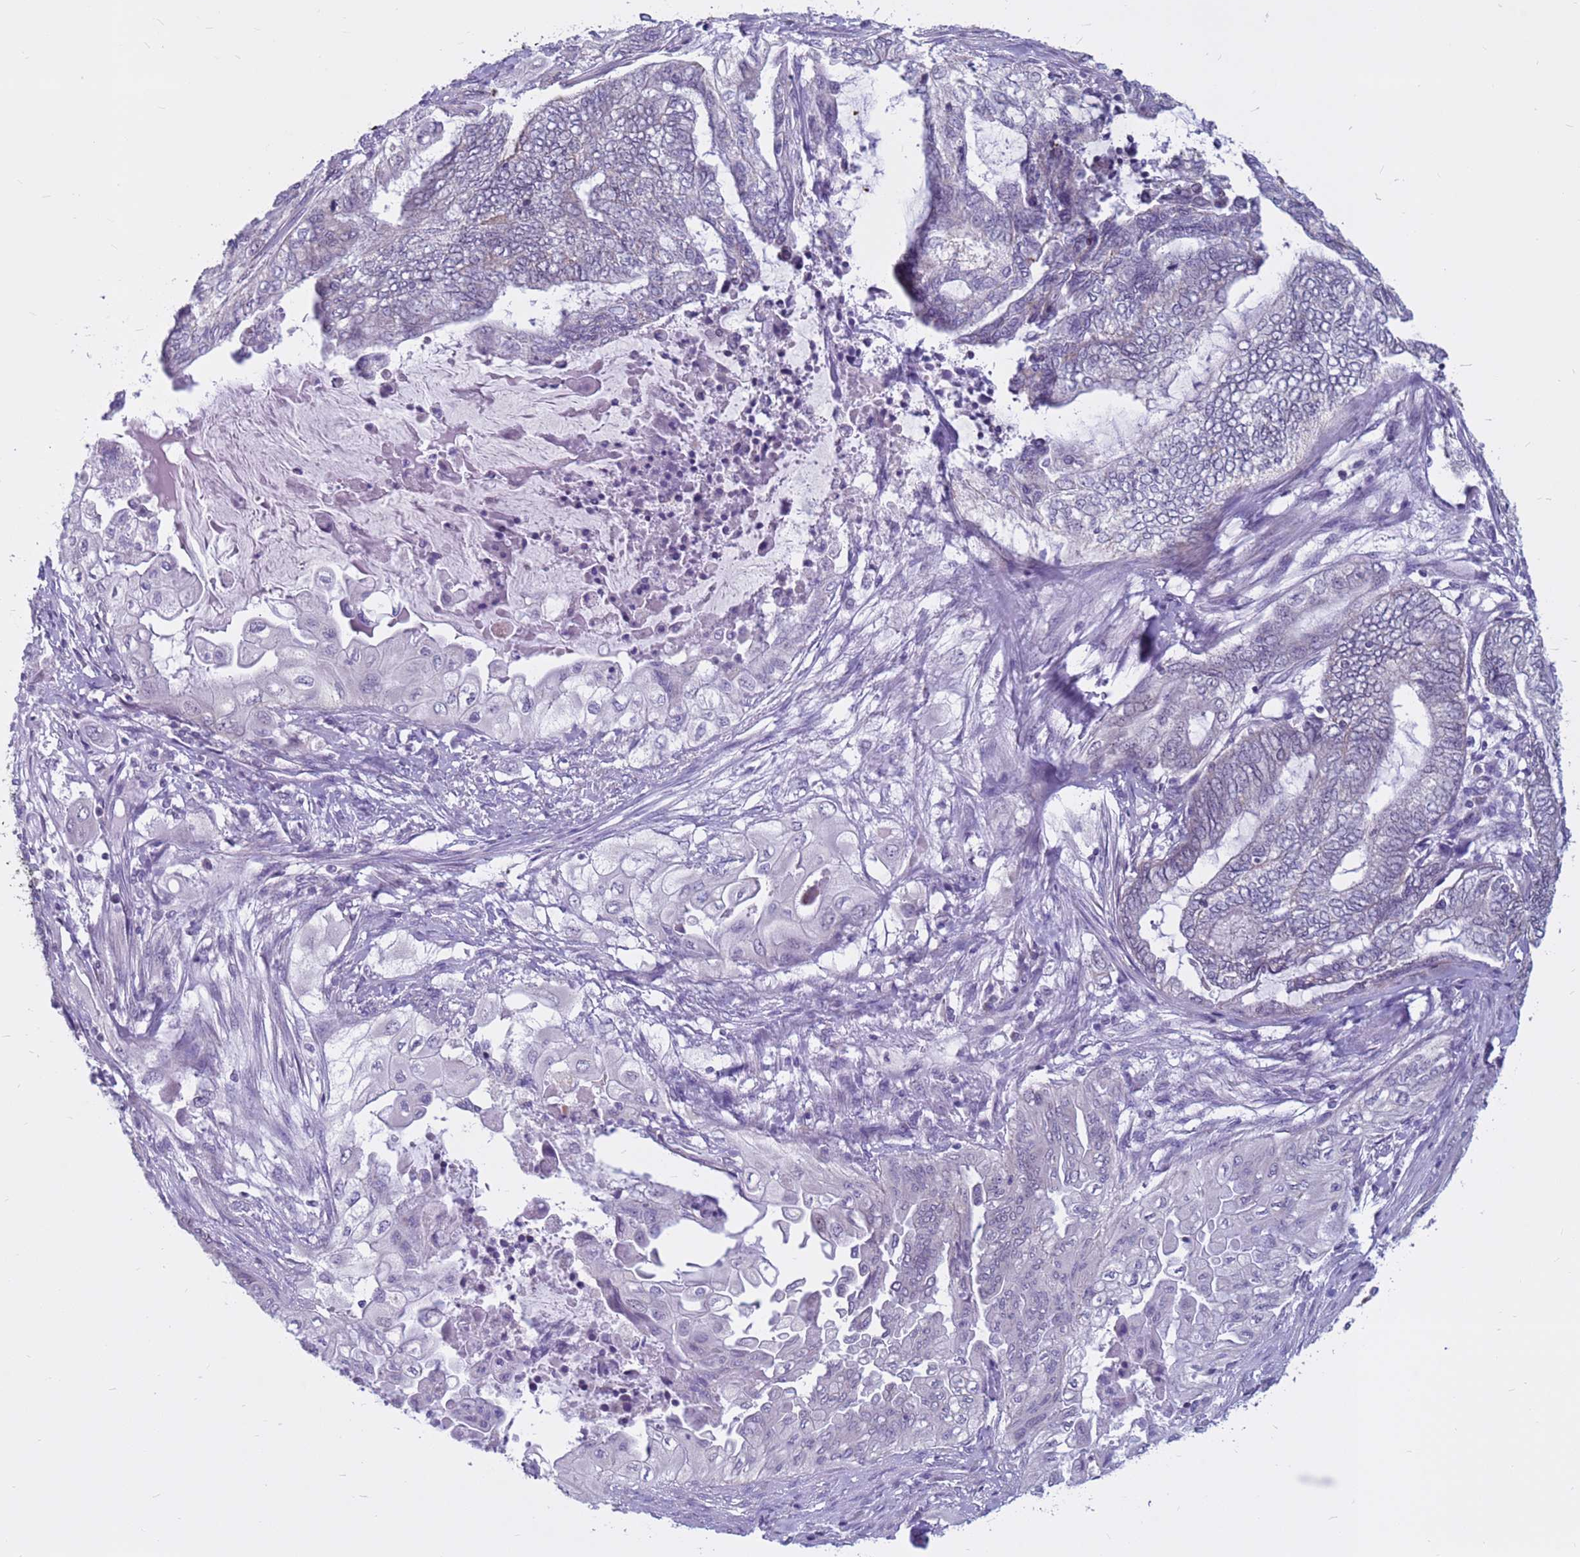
{"staining": {"intensity": "negative", "quantity": "none", "location": "none"}, "tissue": "endometrial cancer", "cell_type": "Tumor cells", "image_type": "cancer", "snomed": [{"axis": "morphology", "description": "Adenocarcinoma, NOS"}, {"axis": "topography", "description": "Uterus"}, {"axis": "topography", "description": "Endometrium"}], "caption": "This is an immunohistochemistry photomicrograph of endometrial adenocarcinoma. There is no positivity in tumor cells.", "gene": "CDK2AP2", "patient": {"sex": "female", "age": 70}}